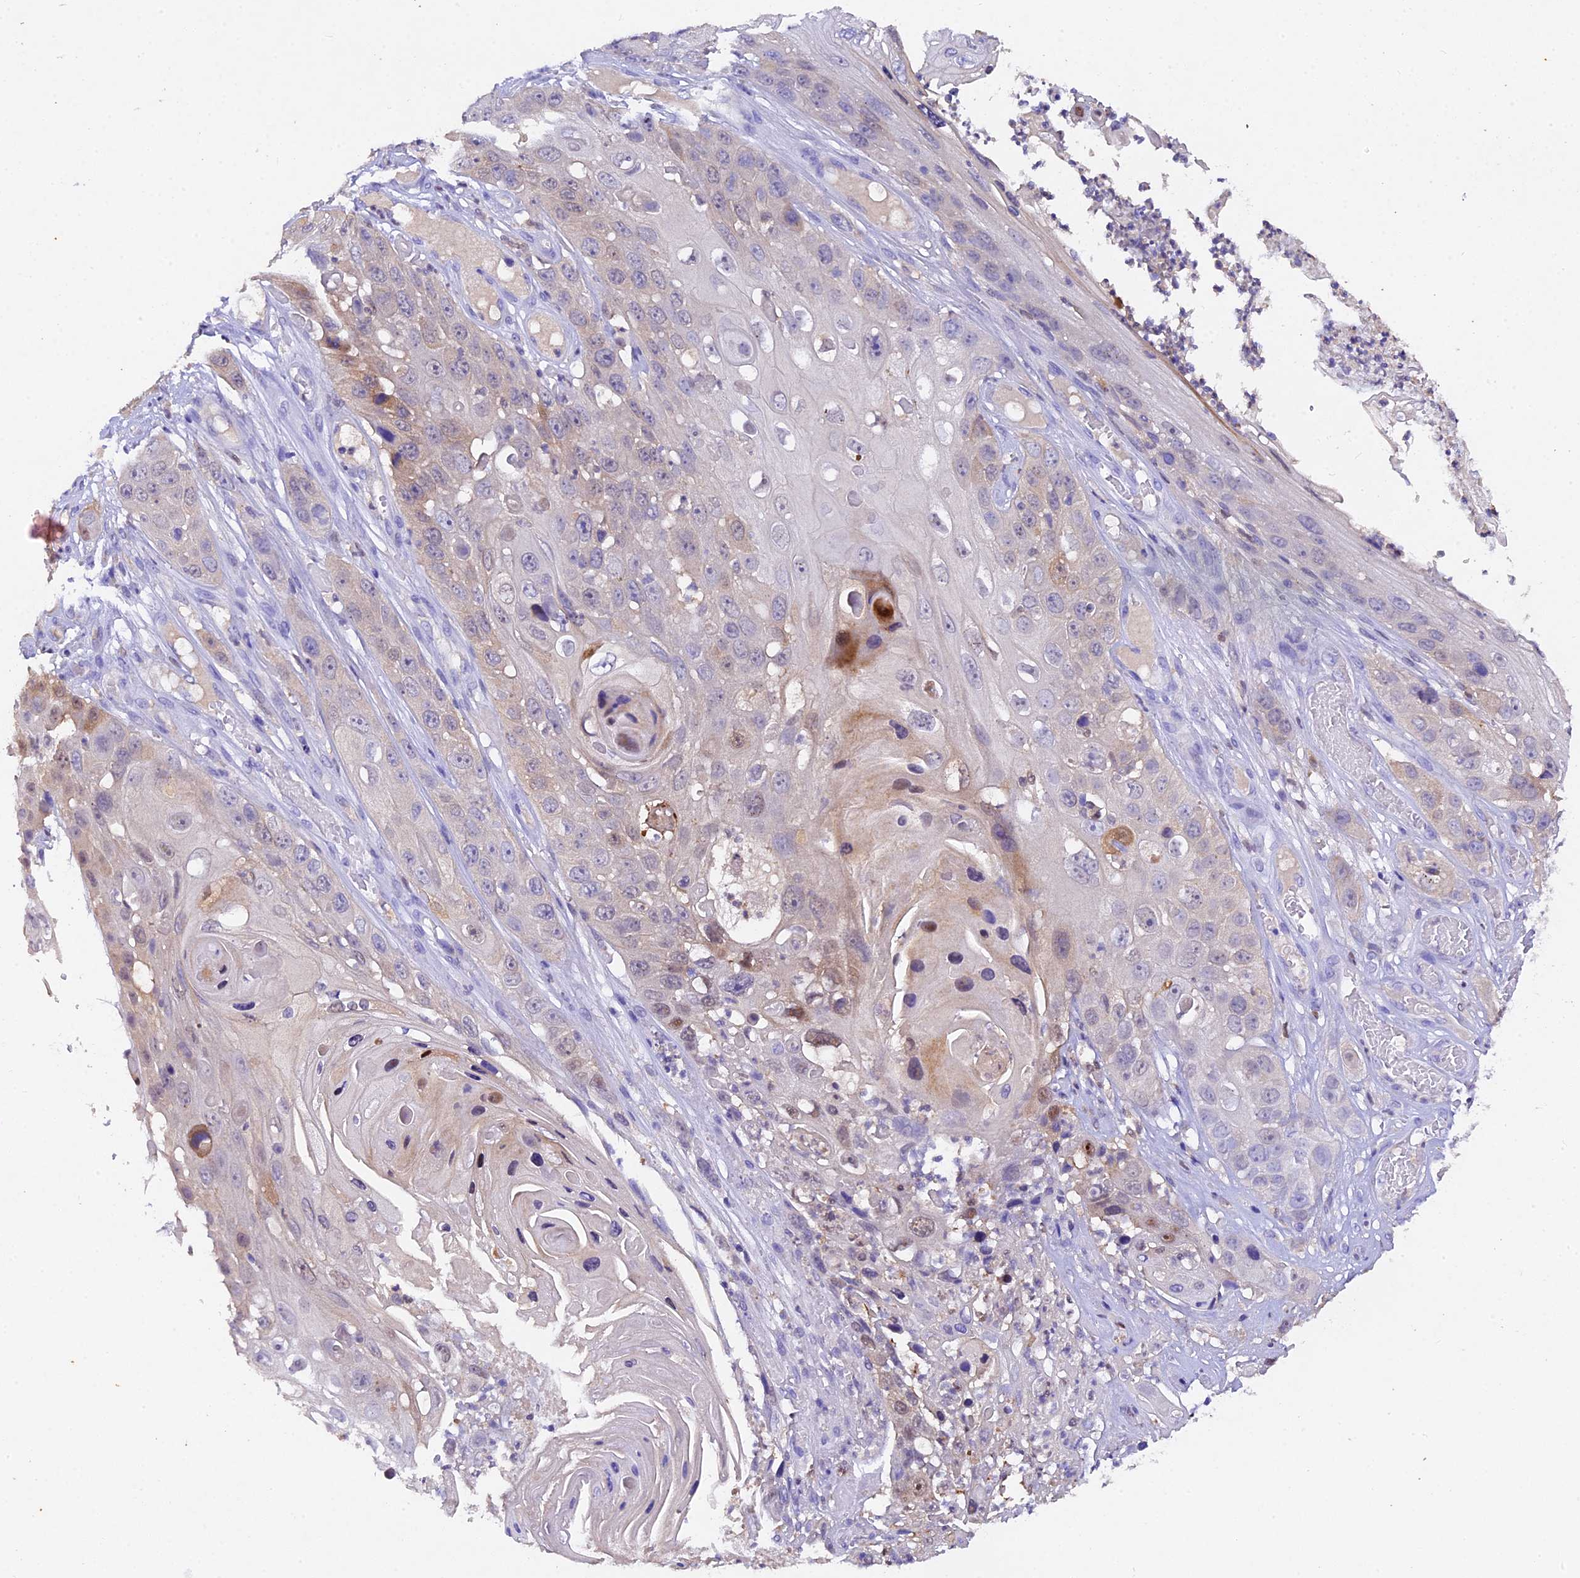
{"staining": {"intensity": "weak", "quantity": "<25%", "location": "cytoplasmic/membranous"}, "tissue": "skin cancer", "cell_type": "Tumor cells", "image_type": "cancer", "snomed": [{"axis": "morphology", "description": "Squamous cell carcinoma, NOS"}, {"axis": "topography", "description": "Skin"}], "caption": "Immunohistochemical staining of skin squamous cell carcinoma displays no significant staining in tumor cells.", "gene": "TGDS", "patient": {"sex": "male", "age": 55}}